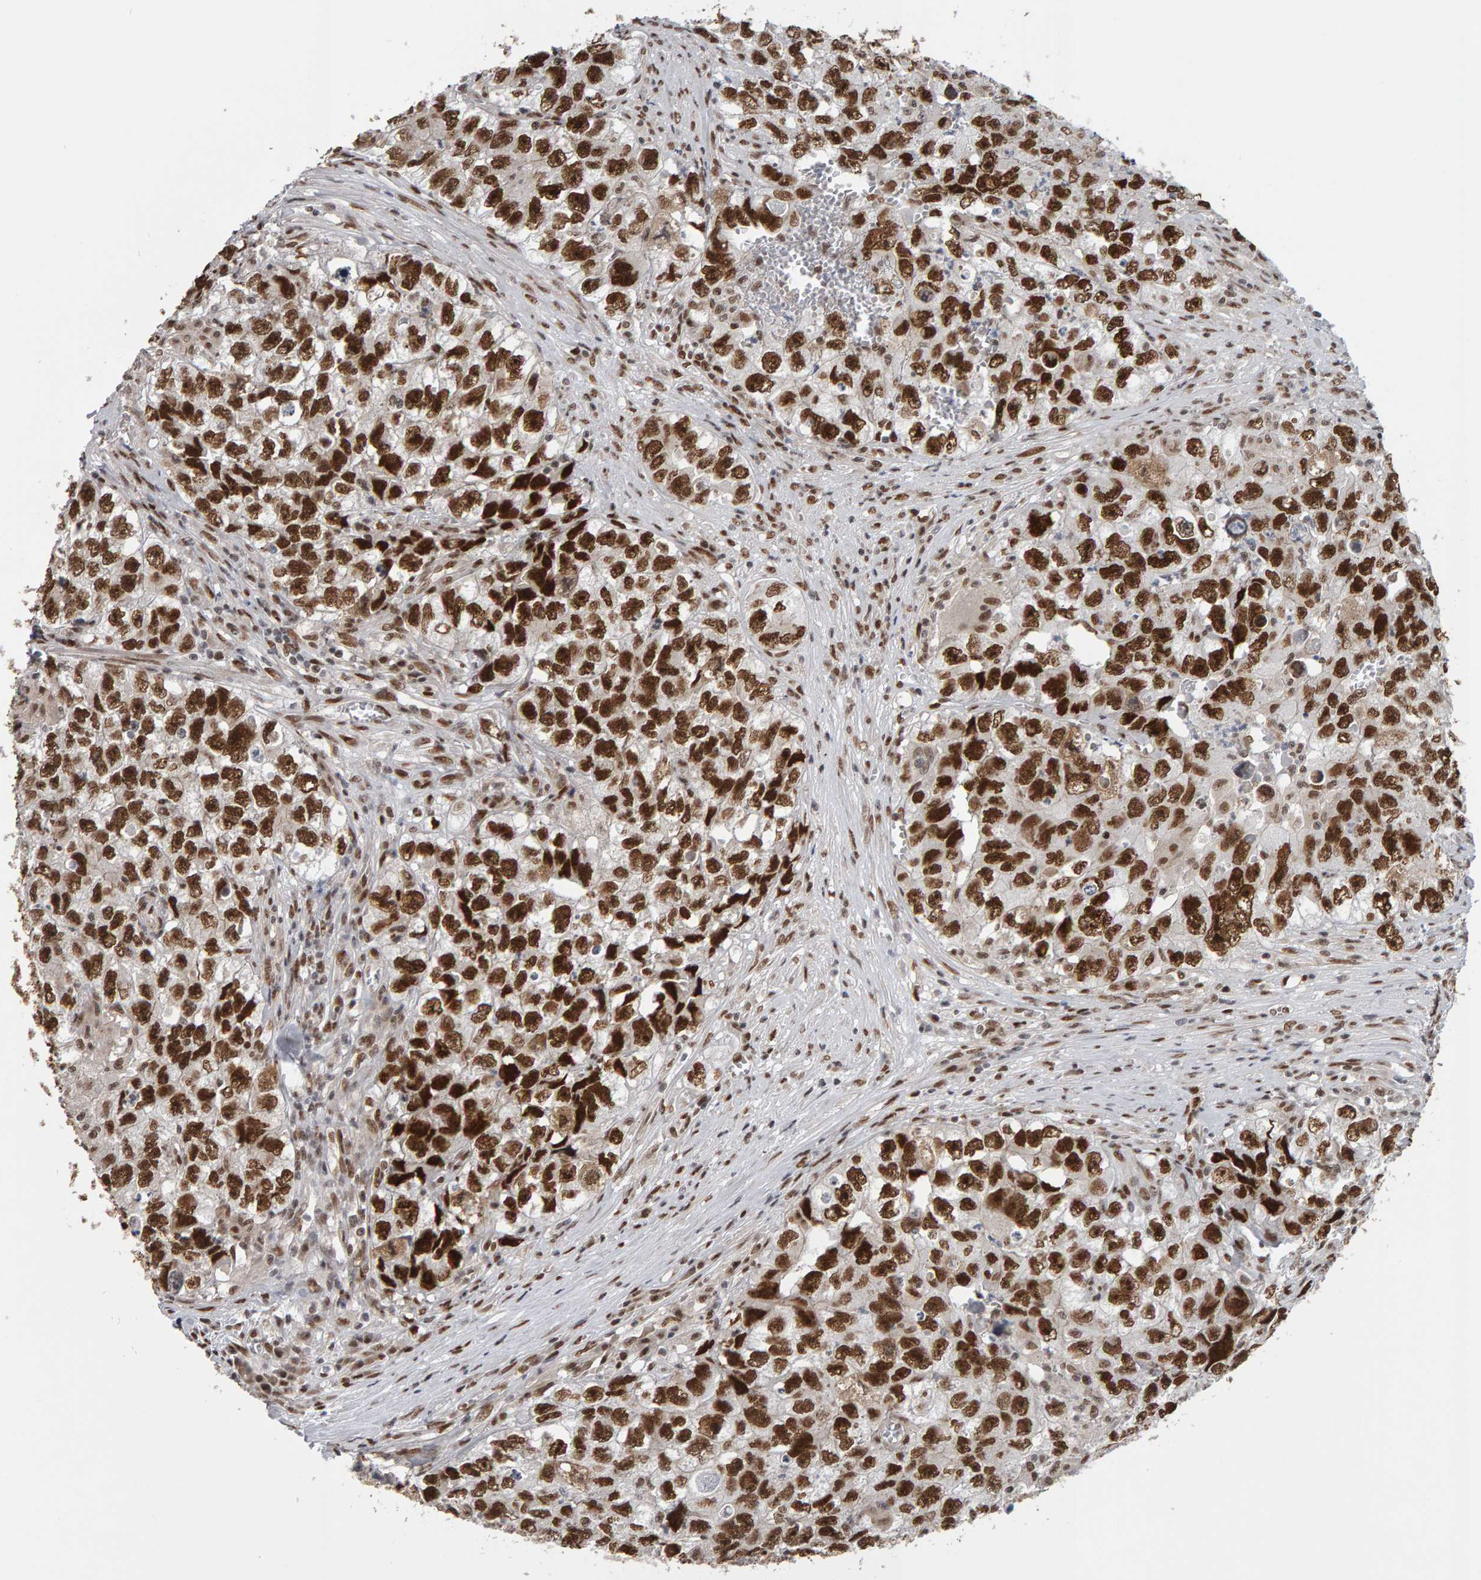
{"staining": {"intensity": "strong", "quantity": ">75%", "location": "nuclear"}, "tissue": "testis cancer", "cell_type": "Tumor cells", "image_type": "cancer", "snomed": [{"axis": "morphology", "description": "Seminoma, NOS"}, {"axis": "morphology", "description": "Carcinoma, Embryonal, NOS"}, {"axis": "topography", "description": "Testis"}], "caption": "Immunohistochemistry (DAB) staining of seminoma (testis) shows strong nuclear protein expression in approximately >75% of tumor cells. Nuclei are stained in blue.", "gene": "ATF7IP", "patient": {"sex": "male", "age": 43}}